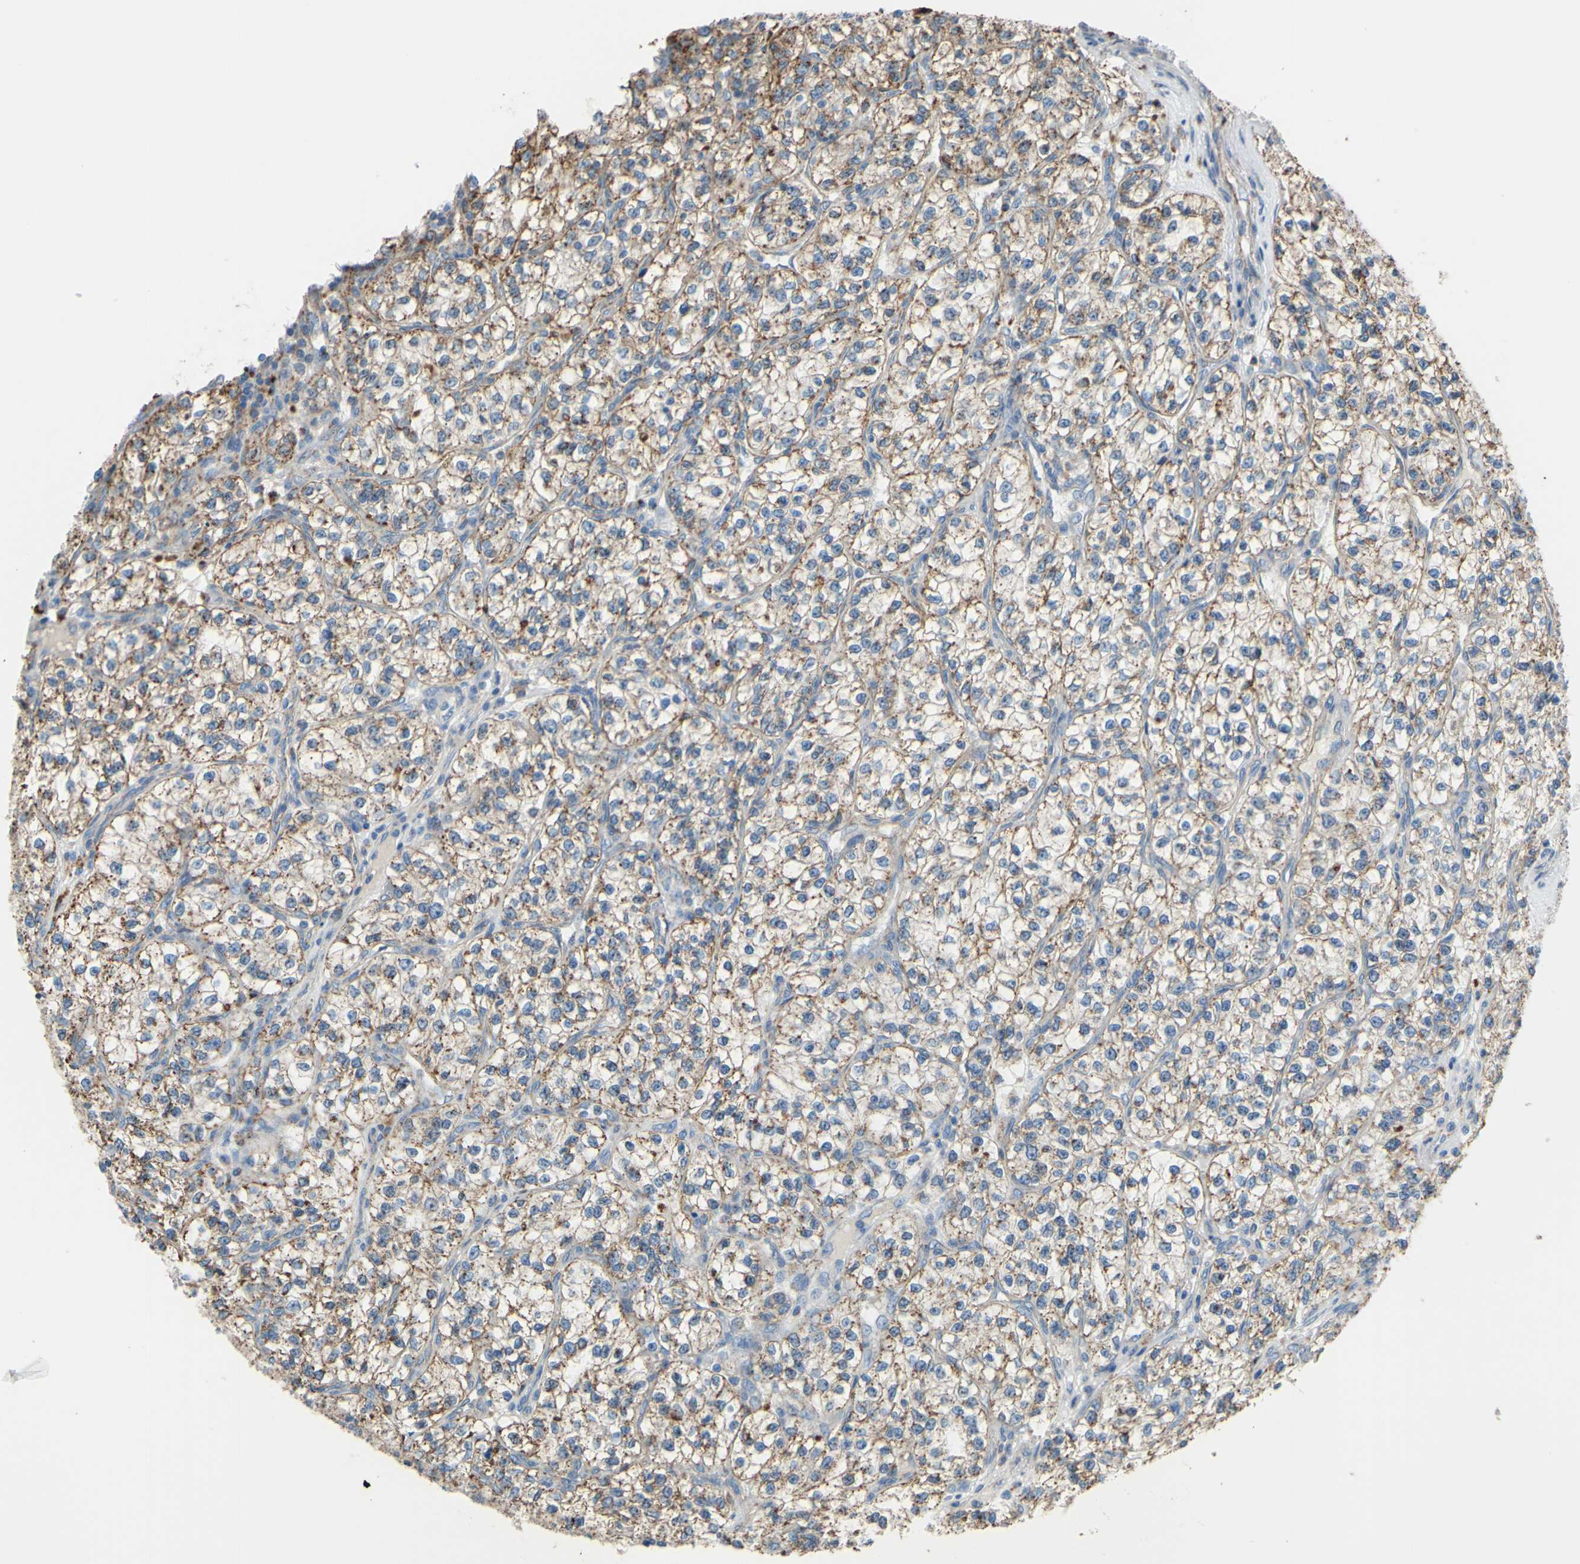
{"staining": {"intensity": "moderate", "quantity": ">75%", "location": "cytoplasmic/membranous"}, "tissue": "renal cancer", "cell_type": "Tumor cells", "image_type": "cancer", "snomed": [{"axis": "morphology", "description": "Adenocarcinoma, NOS"}, {"axis": "topography", "description": "Kidney"}], "caption": "The histopathology image shows a brown stain indicating the presence of a protein in the cytoplasmic/membranous of tumor cells in renal adenocarcinoma.", "gene": "CTSD", "patient": {"sex": "female", "age": 57}}